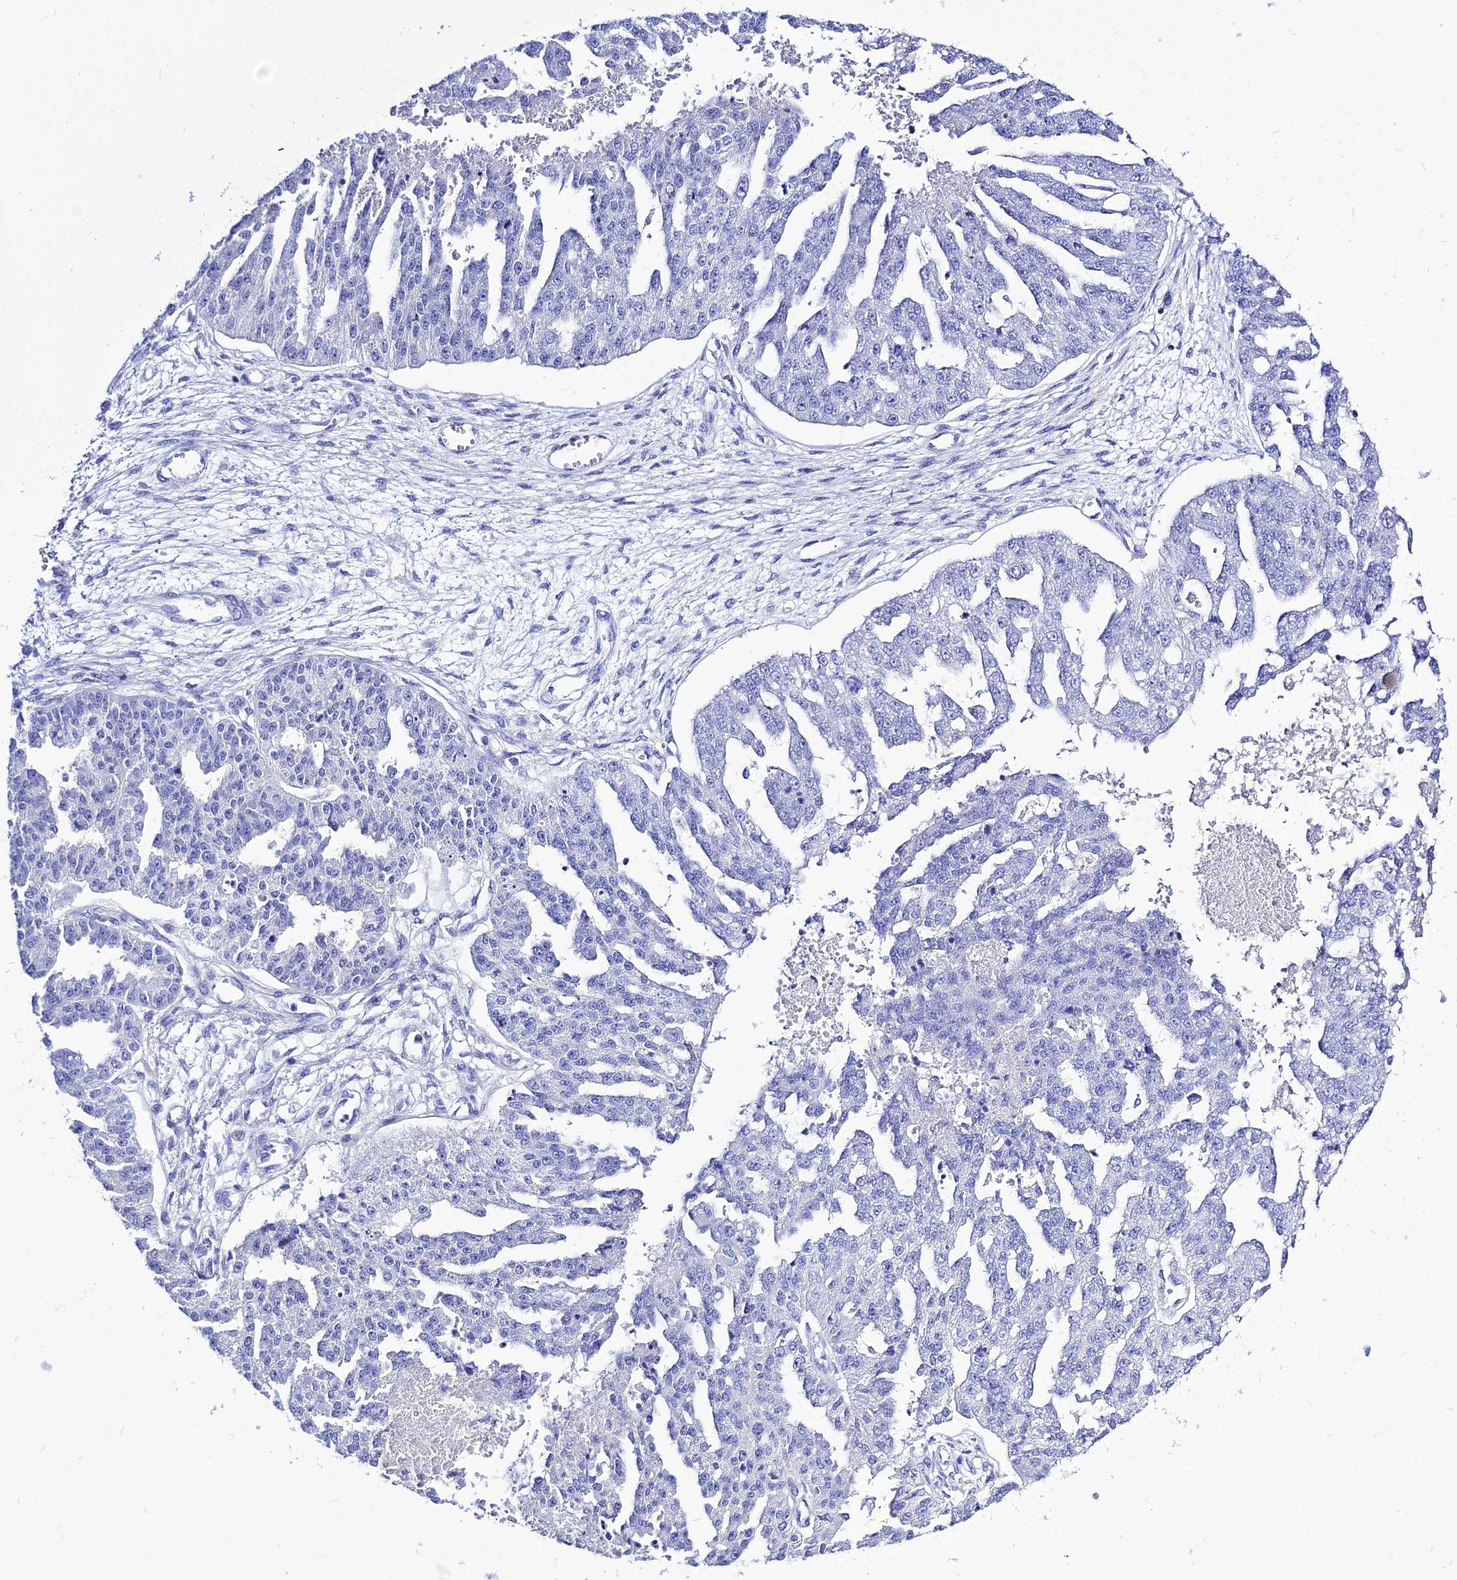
{"staining": {"intensity": "negative", "quantity": "none", "location": "none"}, "tissue": "ovarian cancer", "cell_type": "Tumor cells", "image_type": "cancer", "snomed": [{"axis": "morphology", "description": "Cystadenocarcinoma, serous, NOS"}, {"axis": "topography", "description": "Ovary"}], "caption": "Ovarian cancer was stained to show a protein in brown. There is no significant expression in tumor cells. (Stains: DAB immunohistochemistry with hematoxylin counter stain, Microscopy: brightfield microscopy at high magnification).", "gene": "DEFB107A", "patient": {"sex": "female", "age": 58}}